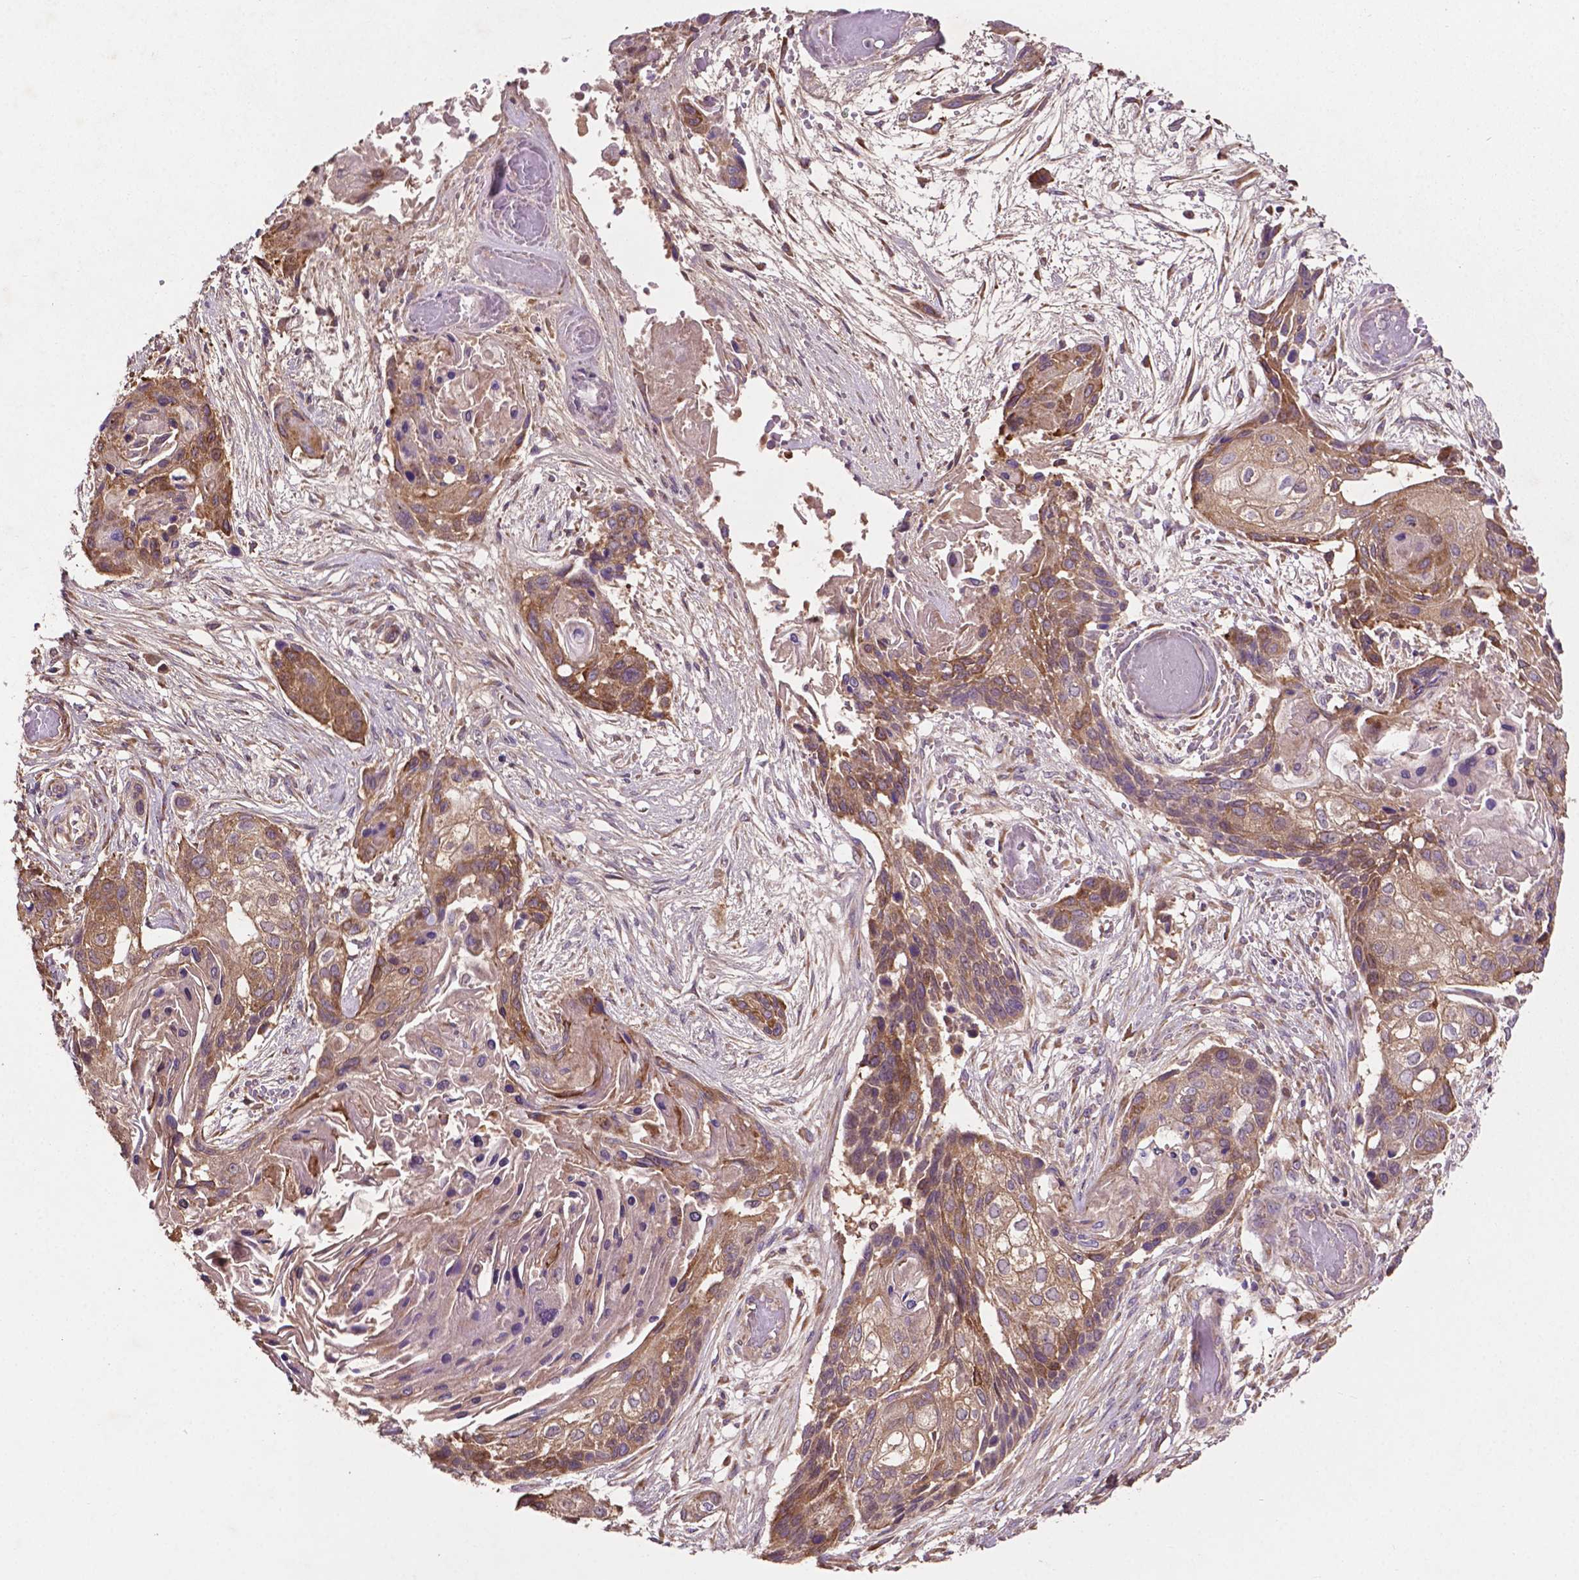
{"staining": {"intensity": "moderate", "quantity": ">75%", "location": "cytoplasmic/membranous"}, "tissue": "lung cancer", "cell_type": "Tumor cells", "image_type": "cancer", "snomed": [{"axis": "morphology", "description": "Squamous cell carcinoma, NOS"}, {"axis": "topography", "description": "Lung"}], "caption": "A micrograph showing moderate cytoplasmic/membranous positivity in about >75% of tumor cells in lung cancer (squamous cell carcinoma), as visualized by brown immunohistochemical staining.", "gene": "GJA9", "patient": {"sex": "male", "age": 69}}